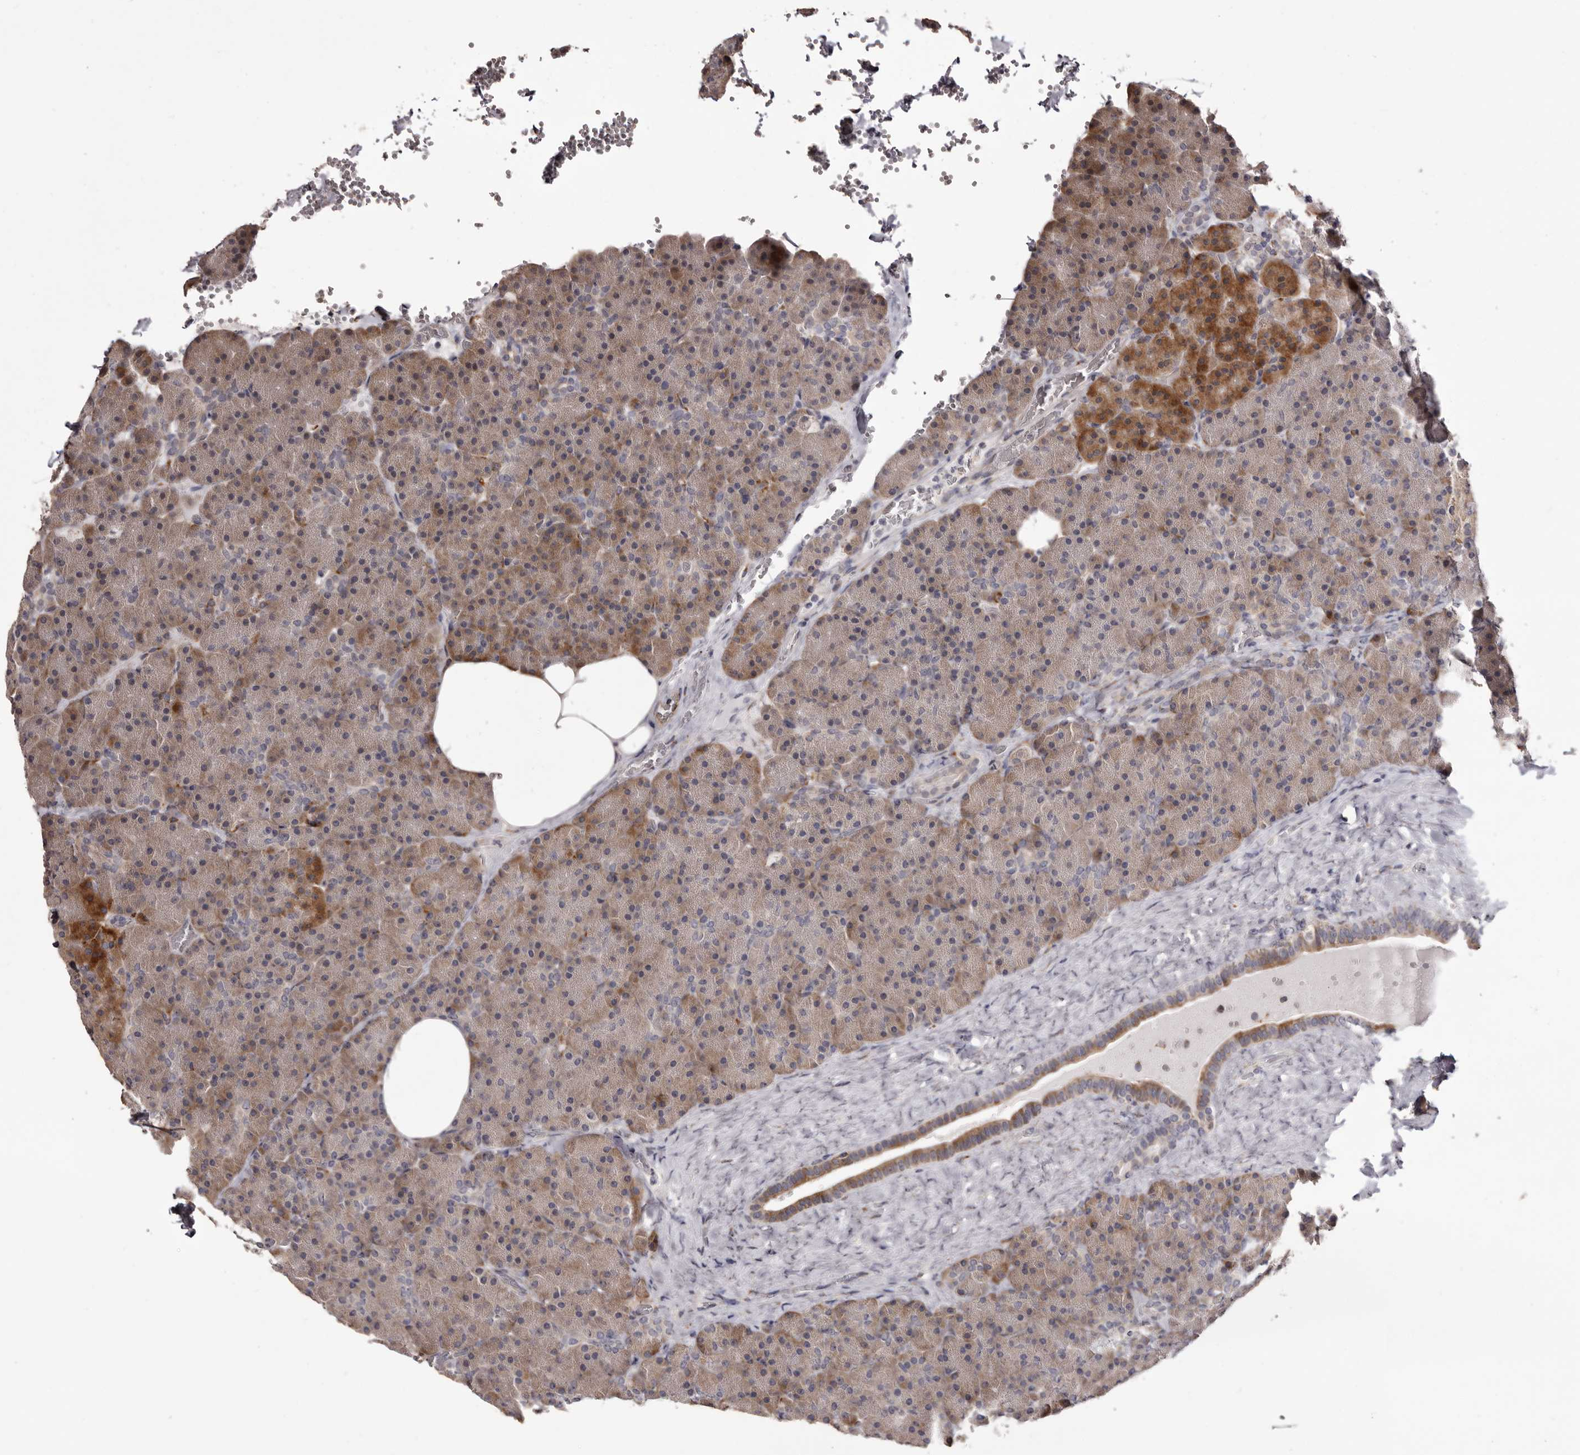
{"staining": {"intensity": "moderate", "quantity": "25%-75%", "location": "cytoplasmic/membranous"}, "tissue": "pancreas", "cell_type": "Exocrine glandular cells", "image_type": "normal", "snomed": [{"axis": "morphology", "description": "Normal tissue, NOS"}, {"axis": "morphology", "description": "Carcinoid, malignant, NOS"}, {"axis": "topography", "description": "Pancreas"}], "caption": "This photomicrograph exhibits unremarkable pancreas stained with IHC to label a protein in brown. The cytoplasmic/membranous of exocrine glandular cells show moderate positivity for the protein. Nuclei are counter-stained blue.", "gene": "PIGX", "patient": {"sex": "female", "age": 35}}